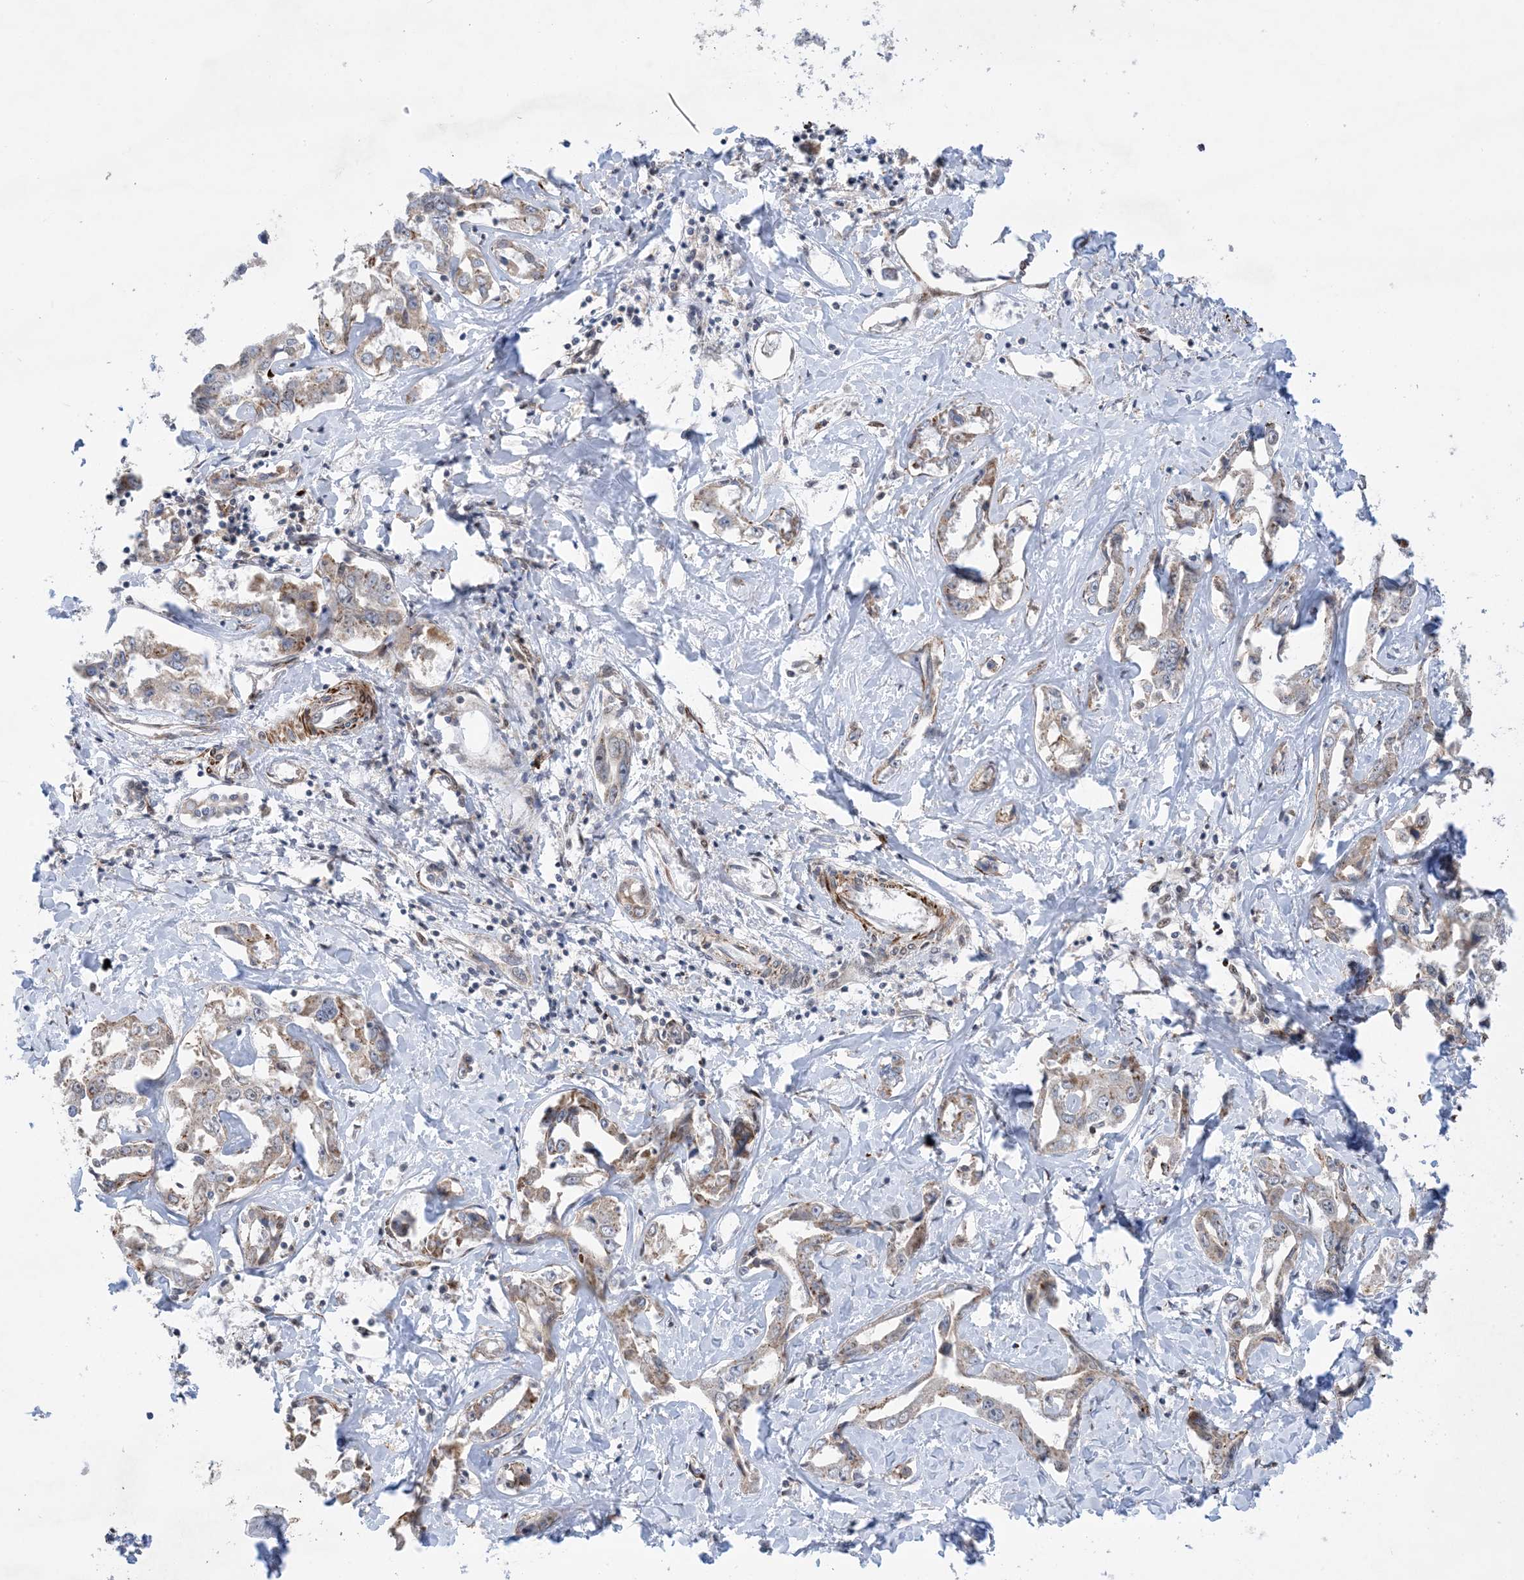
{"staining": {"intensity": "weak", "quantity": "25%-75%", "location": "cytoplasmic/membranous"}, "tissue": "liver cancer", "cell_type": "Tumor cells", "image_type": "cancer", "snomed": [{"axis": "morphology", "description": "Cholangiocarcinoma"}, {"axis": "topography", "description": "Liver"}], "caption": "Cholangiocarcinoma (liver) stained for a protein exhibits weak cytoplasmic/membranous positivity in tumor cells.", "gene": "ZNF8", "patient": {"sex": "male", "age": 59}}